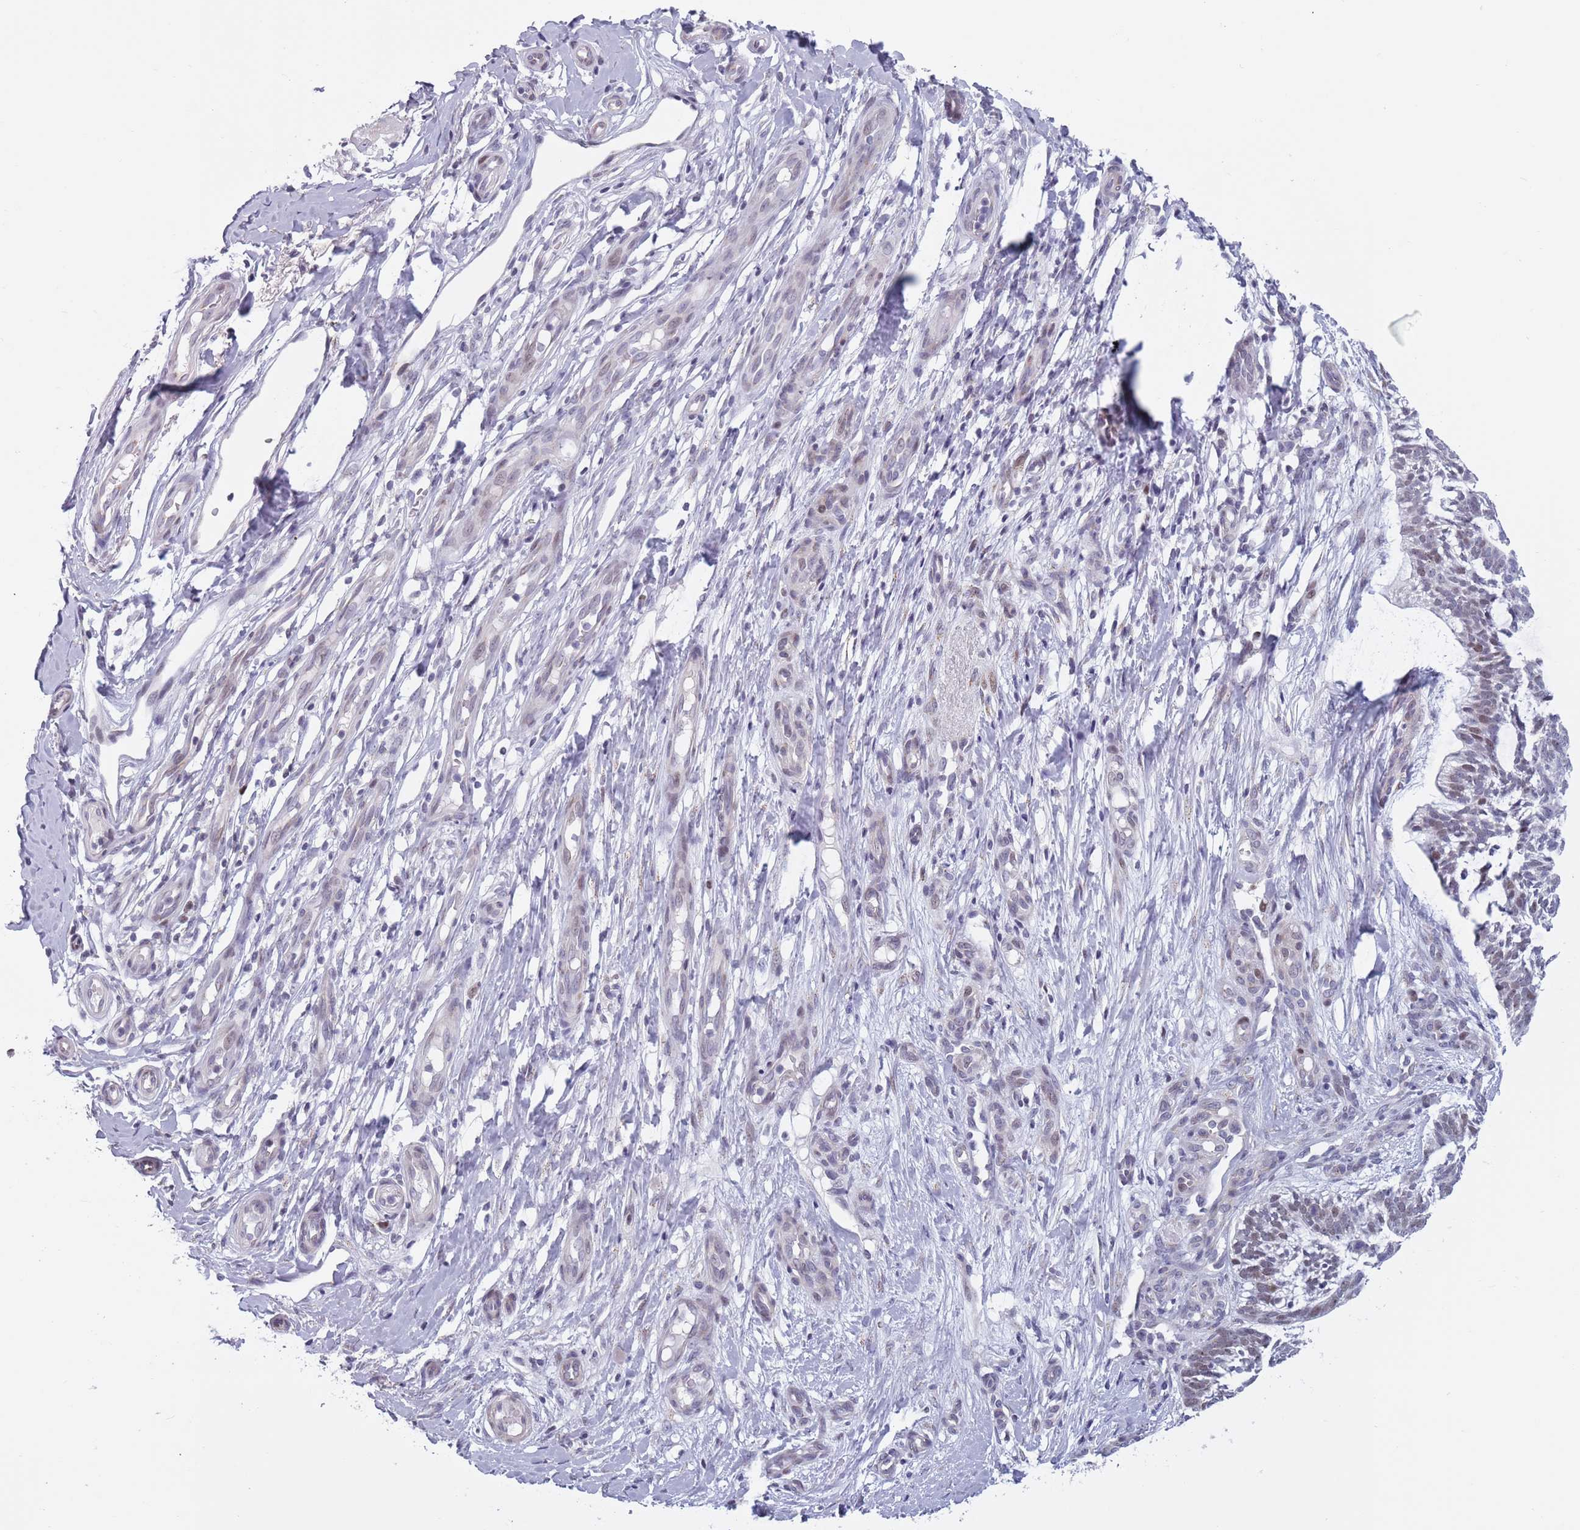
{"staining": {"intensity": "weak", "quantity": "<25%", "location": "nuclear"}, "tissue": "skin cancer", "cell_type": "Tumor cells", "image_type": "cancer", "snomed": [{"axis": "morphology", "description": "Basal cell carcinoma"}, {"axis": "topography", "description": "Skin"}], "caption": "IHC image of human basal cell carcinoma (skin) stained for a protein (brown), which shows no staining in tumor cells.", "gene": "ZKSCAN2", "patient": {"sex": "male", "age": 88}}